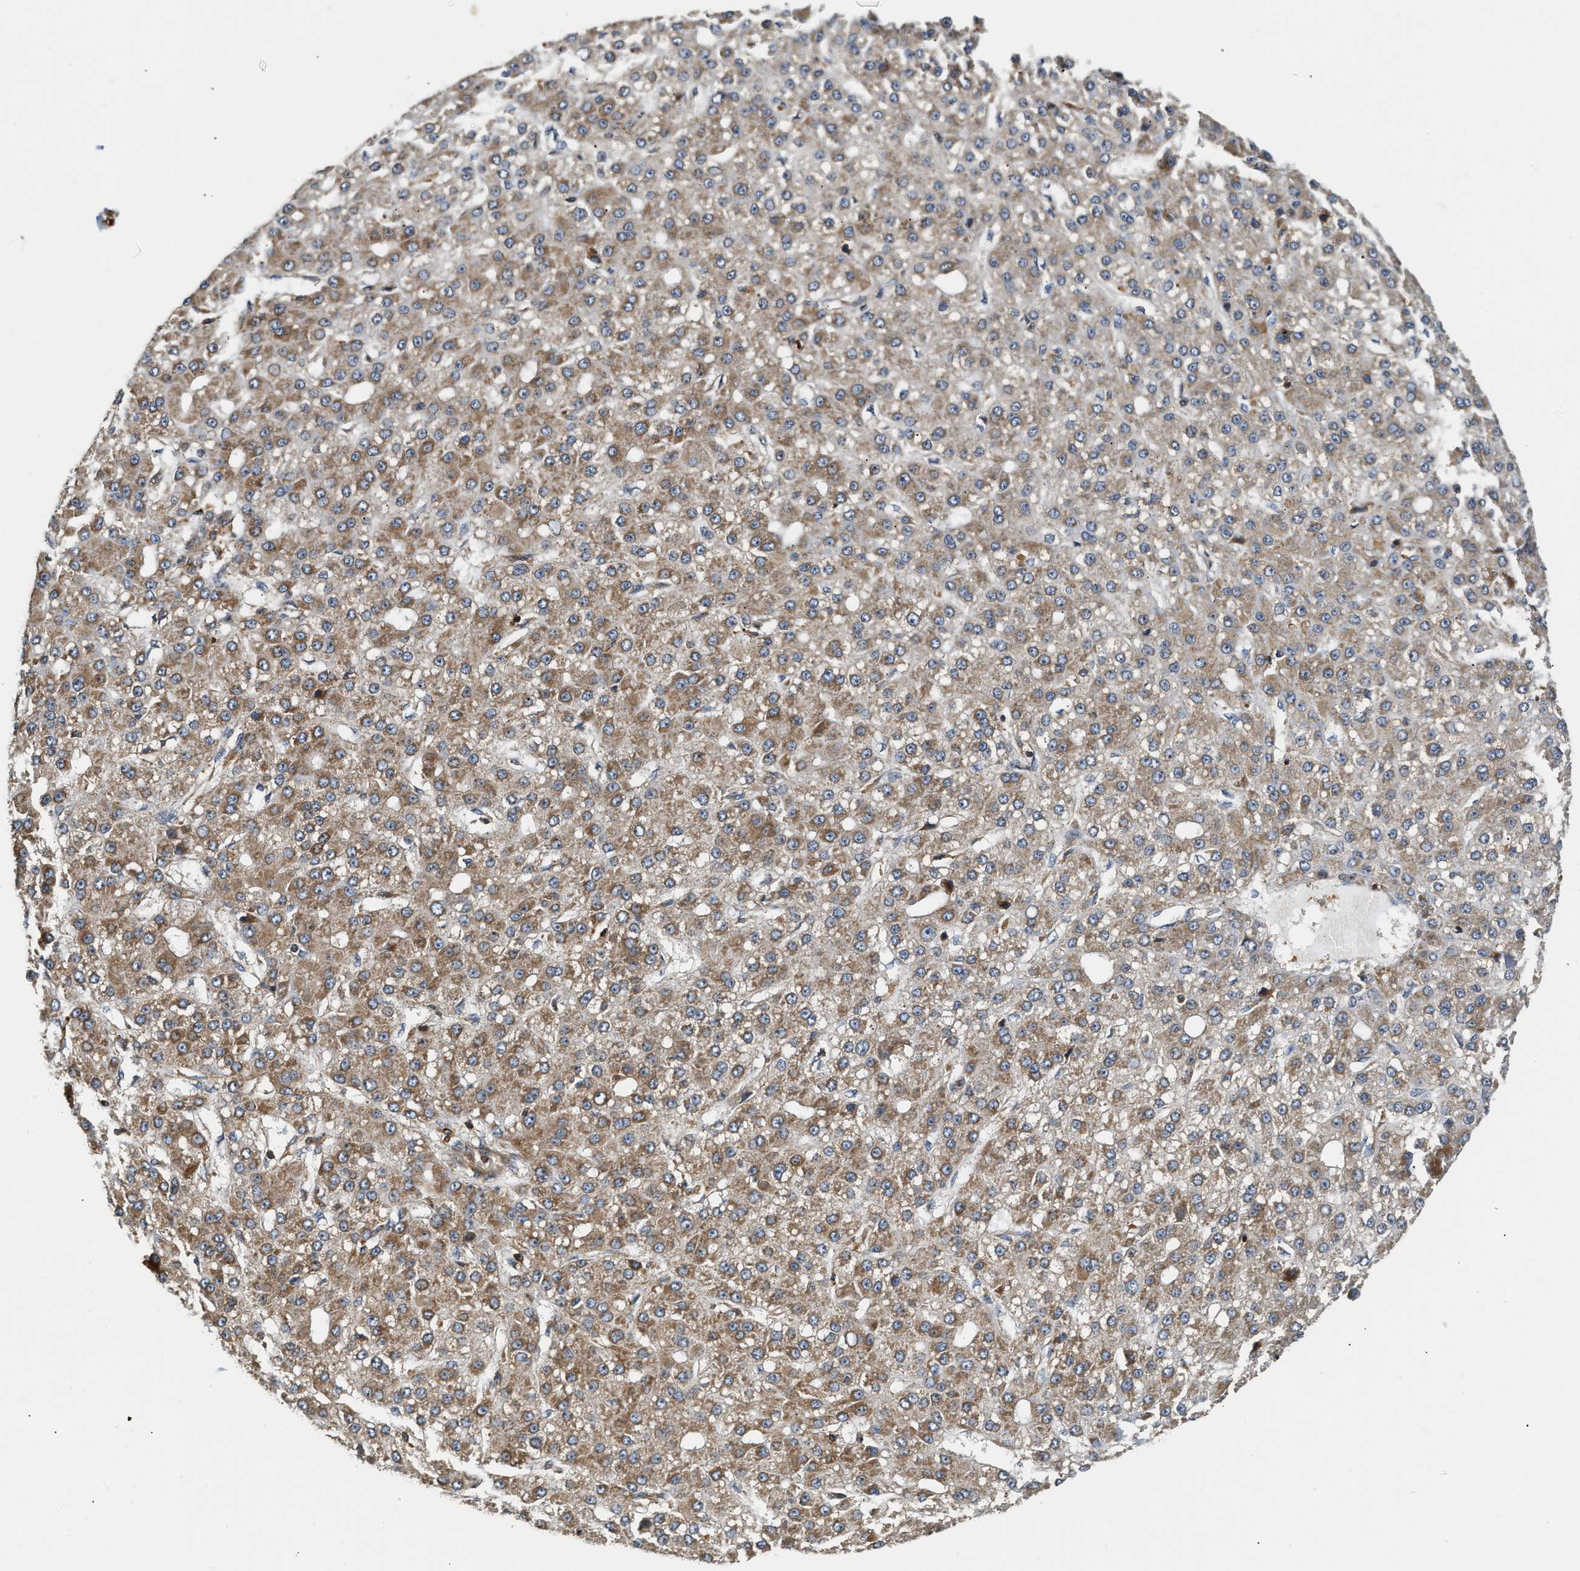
{"staining": {"intensity": "moderate", "quantity": ">75%", "location": "cytoplasmic/membranous"}, "tissue": "liver cancer", "cell_type": "Tumor cells", "image_type": "cancer", "snomed": [{"axis": "morphology", "description": "Carcinoma, Hepatocellular, NOS"}, {"axis": "topography", "description": "Liver"}], "caption": "Moderate cytoplasmic/membranous positivity for a protein is appreciated in about >75% of tumor cells of liver cancer using immunohistochemistry.", "gene": "SNX5", "patient": {"sex": "male", "age": 67}}